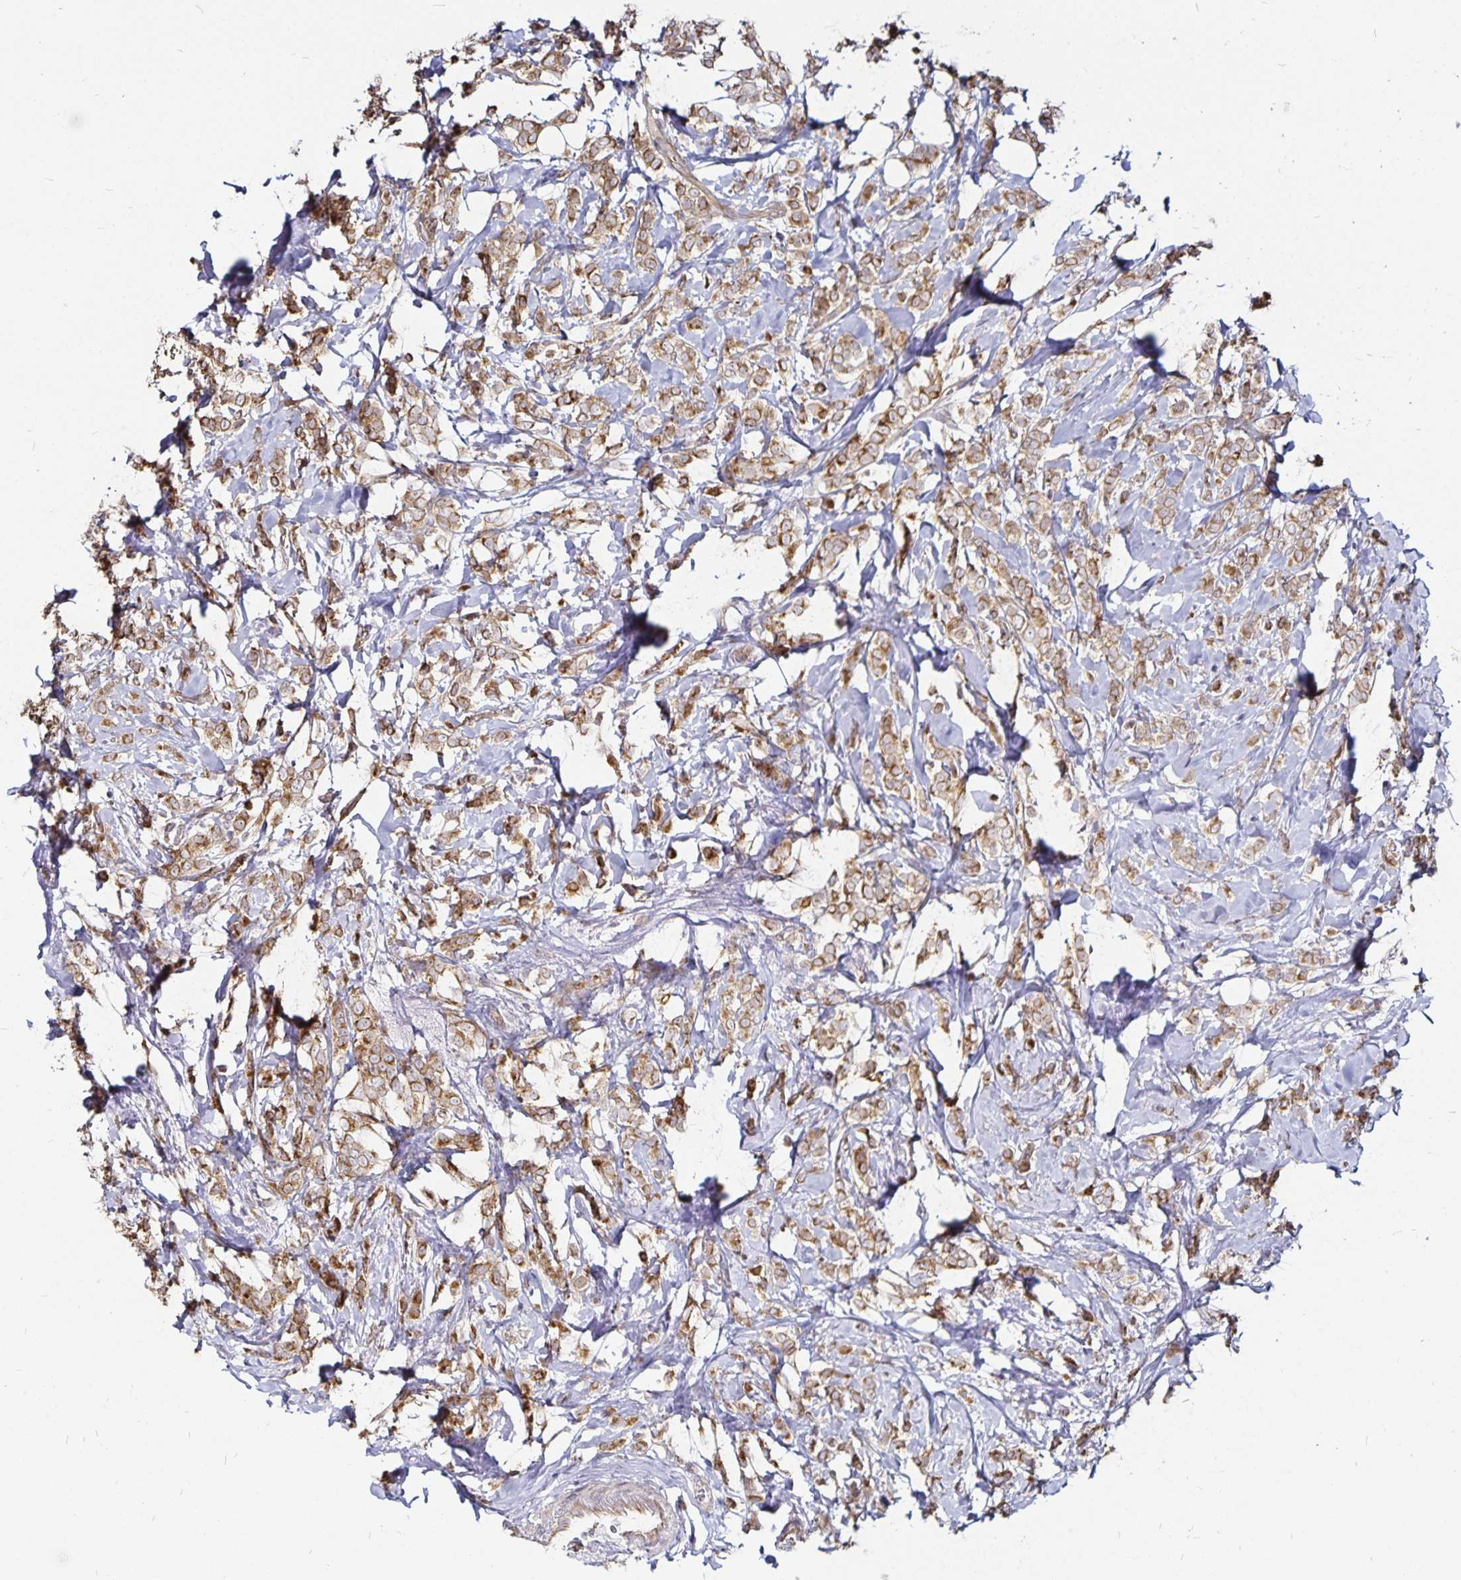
{"staining": {"intensity": "moderate", "quantity": ">75%", "location": "cytoplasmic/membranous"}, "tissue": "breast cancer", "cell_type": "Tumor cells", "image_type": "cancer", "snomed": [{"axis": "morphology", "description": "Lobular carcinoma"}, {"axis": "topography", "description": "Breast"}], "caption": "The immunohistochemical stain highlights moderate cytoplasmic/membranous staining in tumor cells of breast cancer (lobular carcinoma) tissue.", "gene": "CYP27A1", "patient": {"sex": "female", "age": 49}}